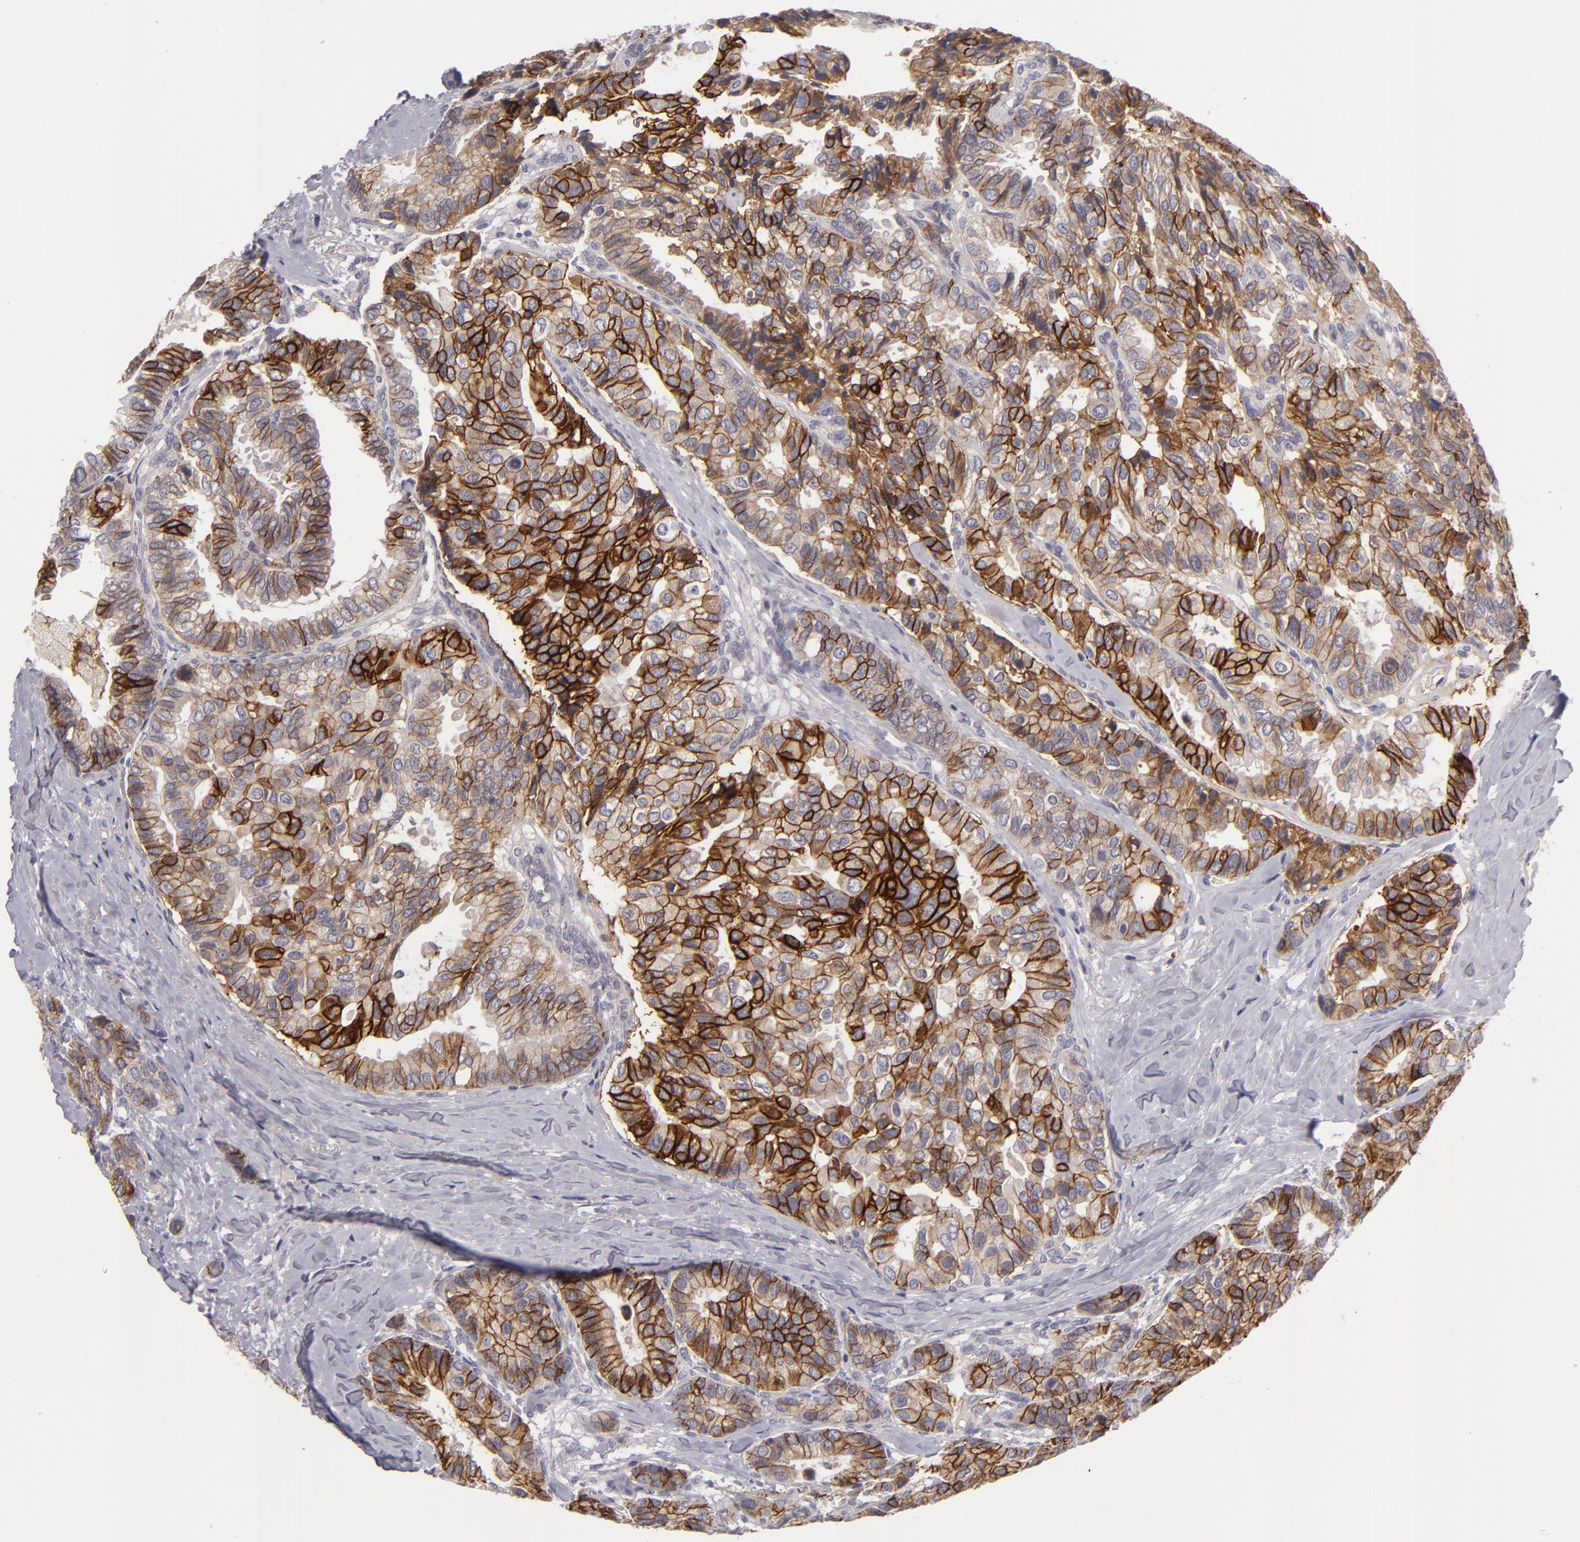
{"staining": {"intensity": "moderate", "quantity": "25%-75%", "location": "cytoplasmic/membranous"}, "tissue": "breast cancer", "cell_type": "Tumor cells", "image_type": "cancer", "snomed": [{"axis": "morphology", "description": "Duct carcinoma"}, {"axis": "topography", "description": "Breast"}], "caption": "Immunohistochemical staining of human breast infiltrating ductal carcinoma demonstrates medium levels of moderate cytoplasmic/membranous positivity in approximately 25%-75% of tumor cells.", "gene": "ALCAM", "patient": {"sex": "female", "age": 69}}